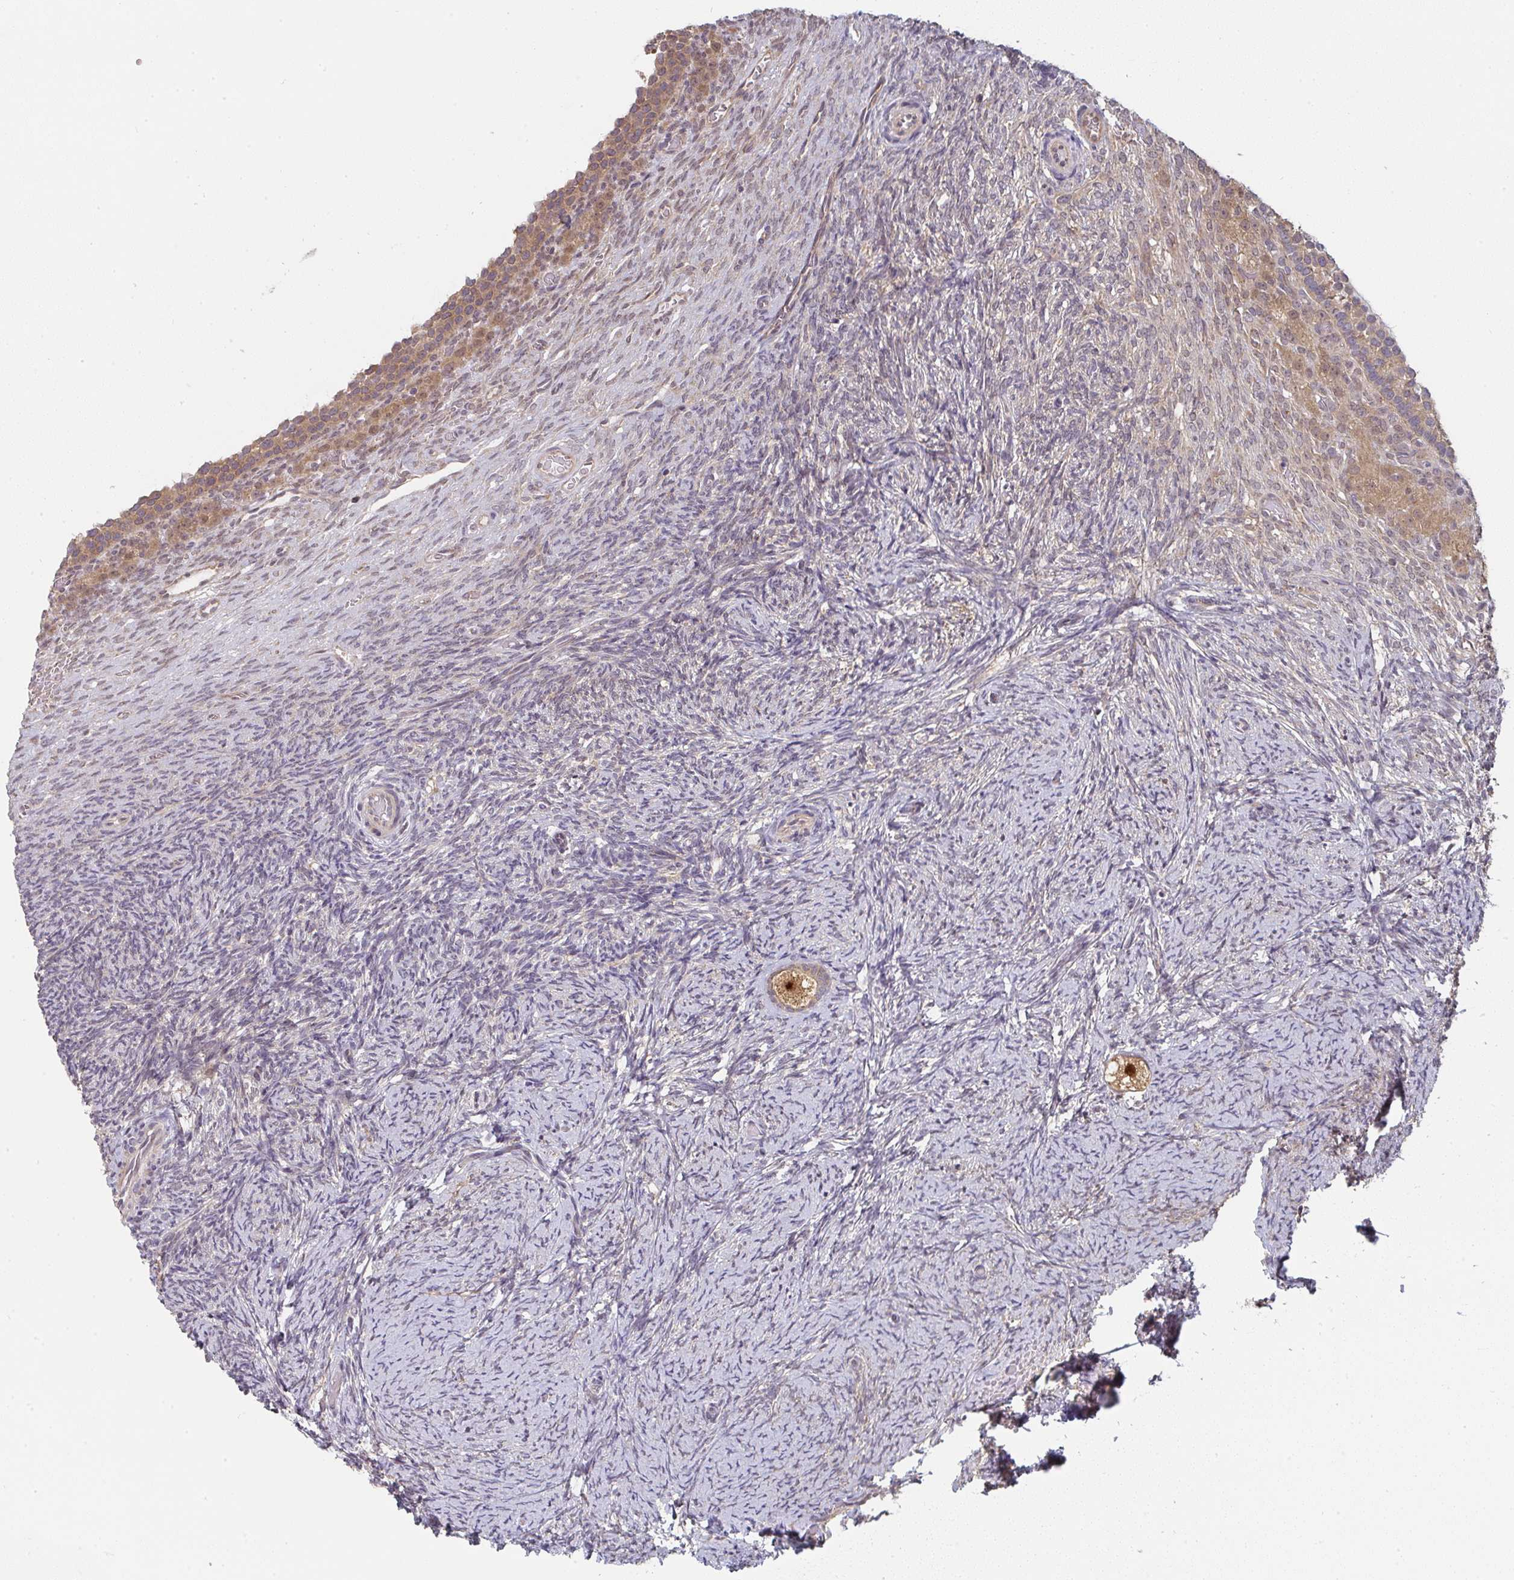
{"staining": {"intensity": "strong", "quantity": ">75%", "location": "cytoplasmic/membranous,nuclear"}, "tissue": "ovary", "cell_type": "Follicle cells", "image_type": "normal", "snomed": [{"axis": "morphology", "description": "Normal tissue, NOS"}, {"axis": "topography", "description": "Ovary"}], "caption": "Protein analysis of unremarkable ovary reveals strong cytoplasmic/membranous,nuclear staining in about >75% of follicle cells. (Stains: DAB in brown, nuclei in blue, Microscopy: brightfield microscopy at high magnification).", "gene": "RANGRF", "patient": {"sex": "female", "age": 34}}